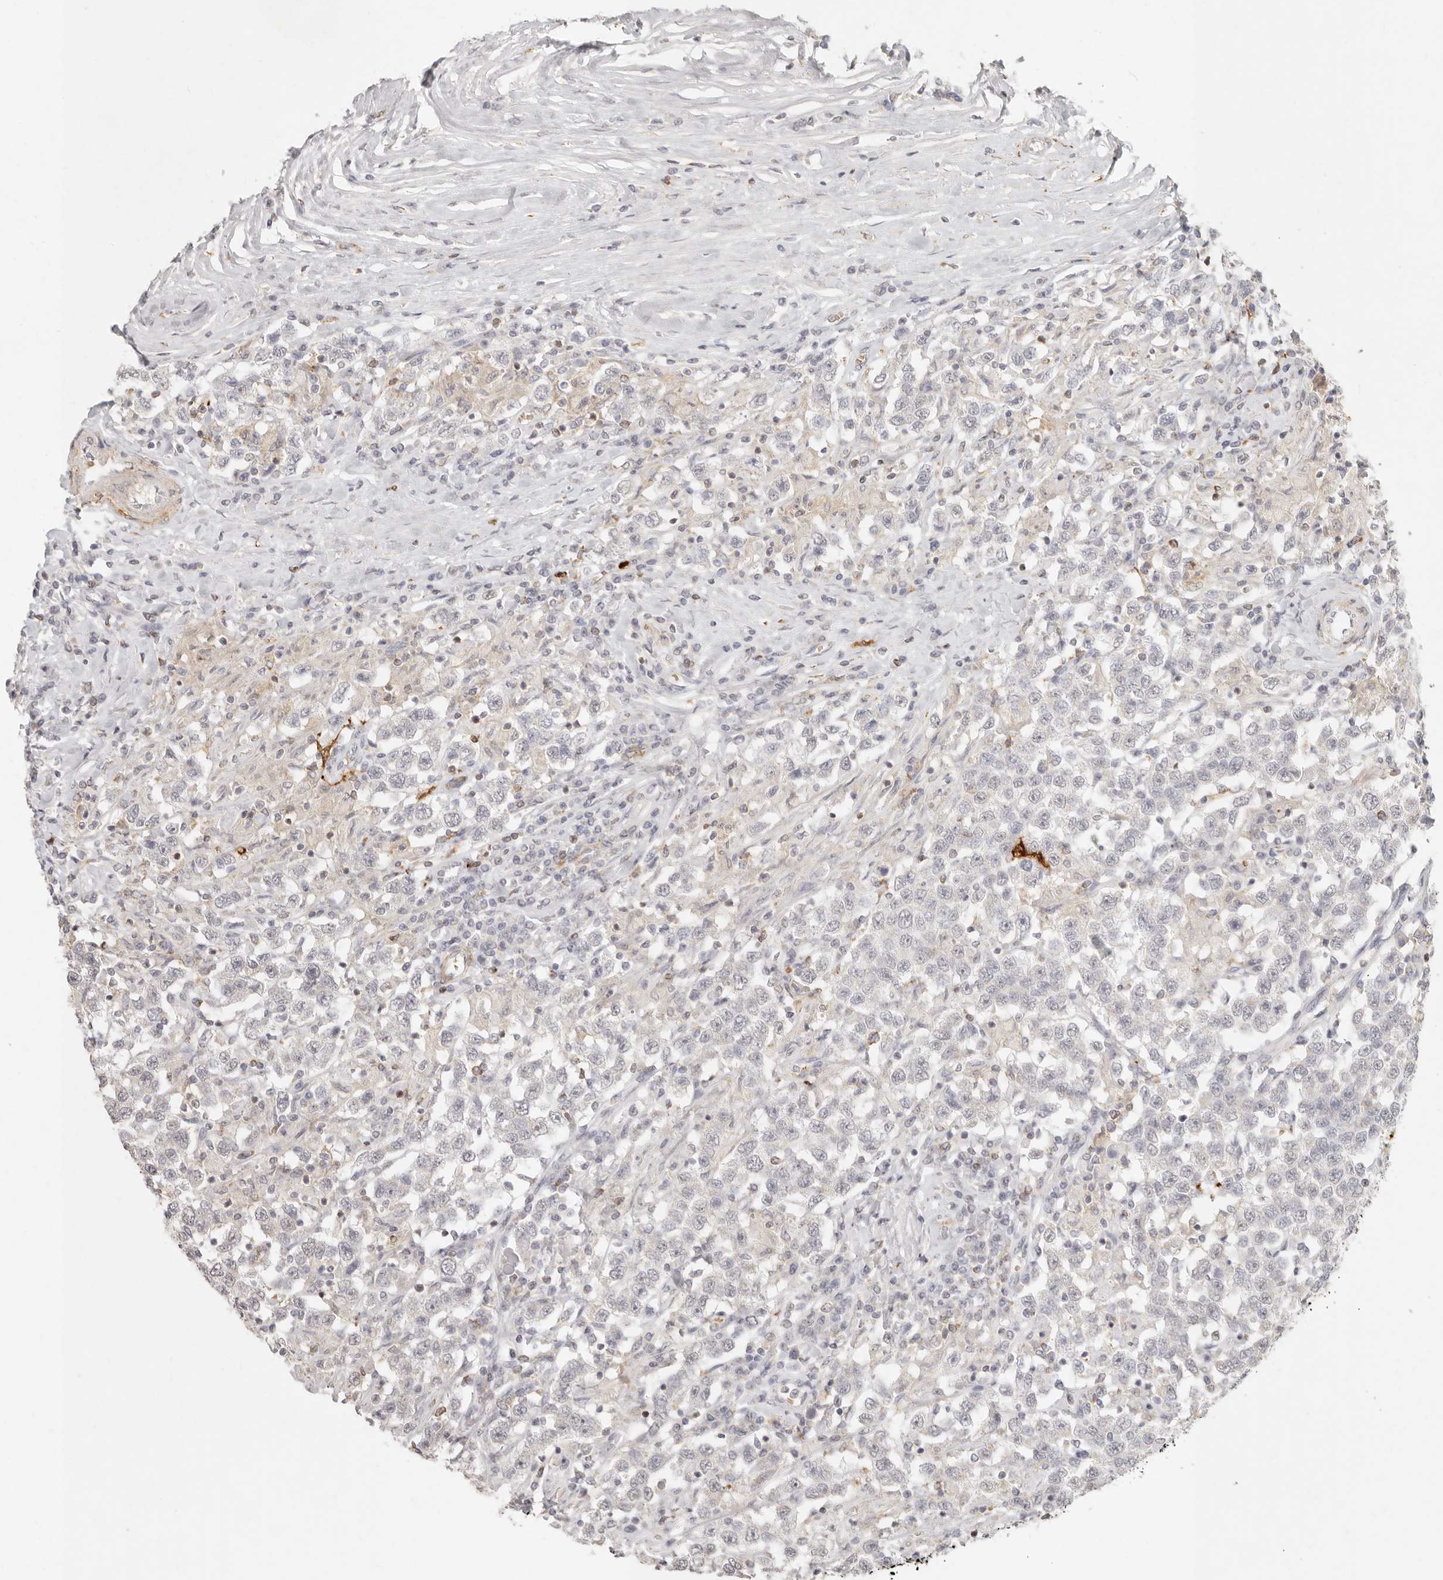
{"staining": {"intensity": "negative", "quantity": "none", "location": "none"}, "tissue": "testis cancer", "cell_type": "Tumor cells", "image_type": "cancer", "snomed": [{"axis": "morphology", "description": "Seminoma, NOS"}, {"axis": "topography", "description": "Testis"}], "caption": "Tumor cells are negative for brown protein staining in testis cancer (seminoma).", "gene": "NIBAN1", "patient": {"sex": "male", "age": 41}}